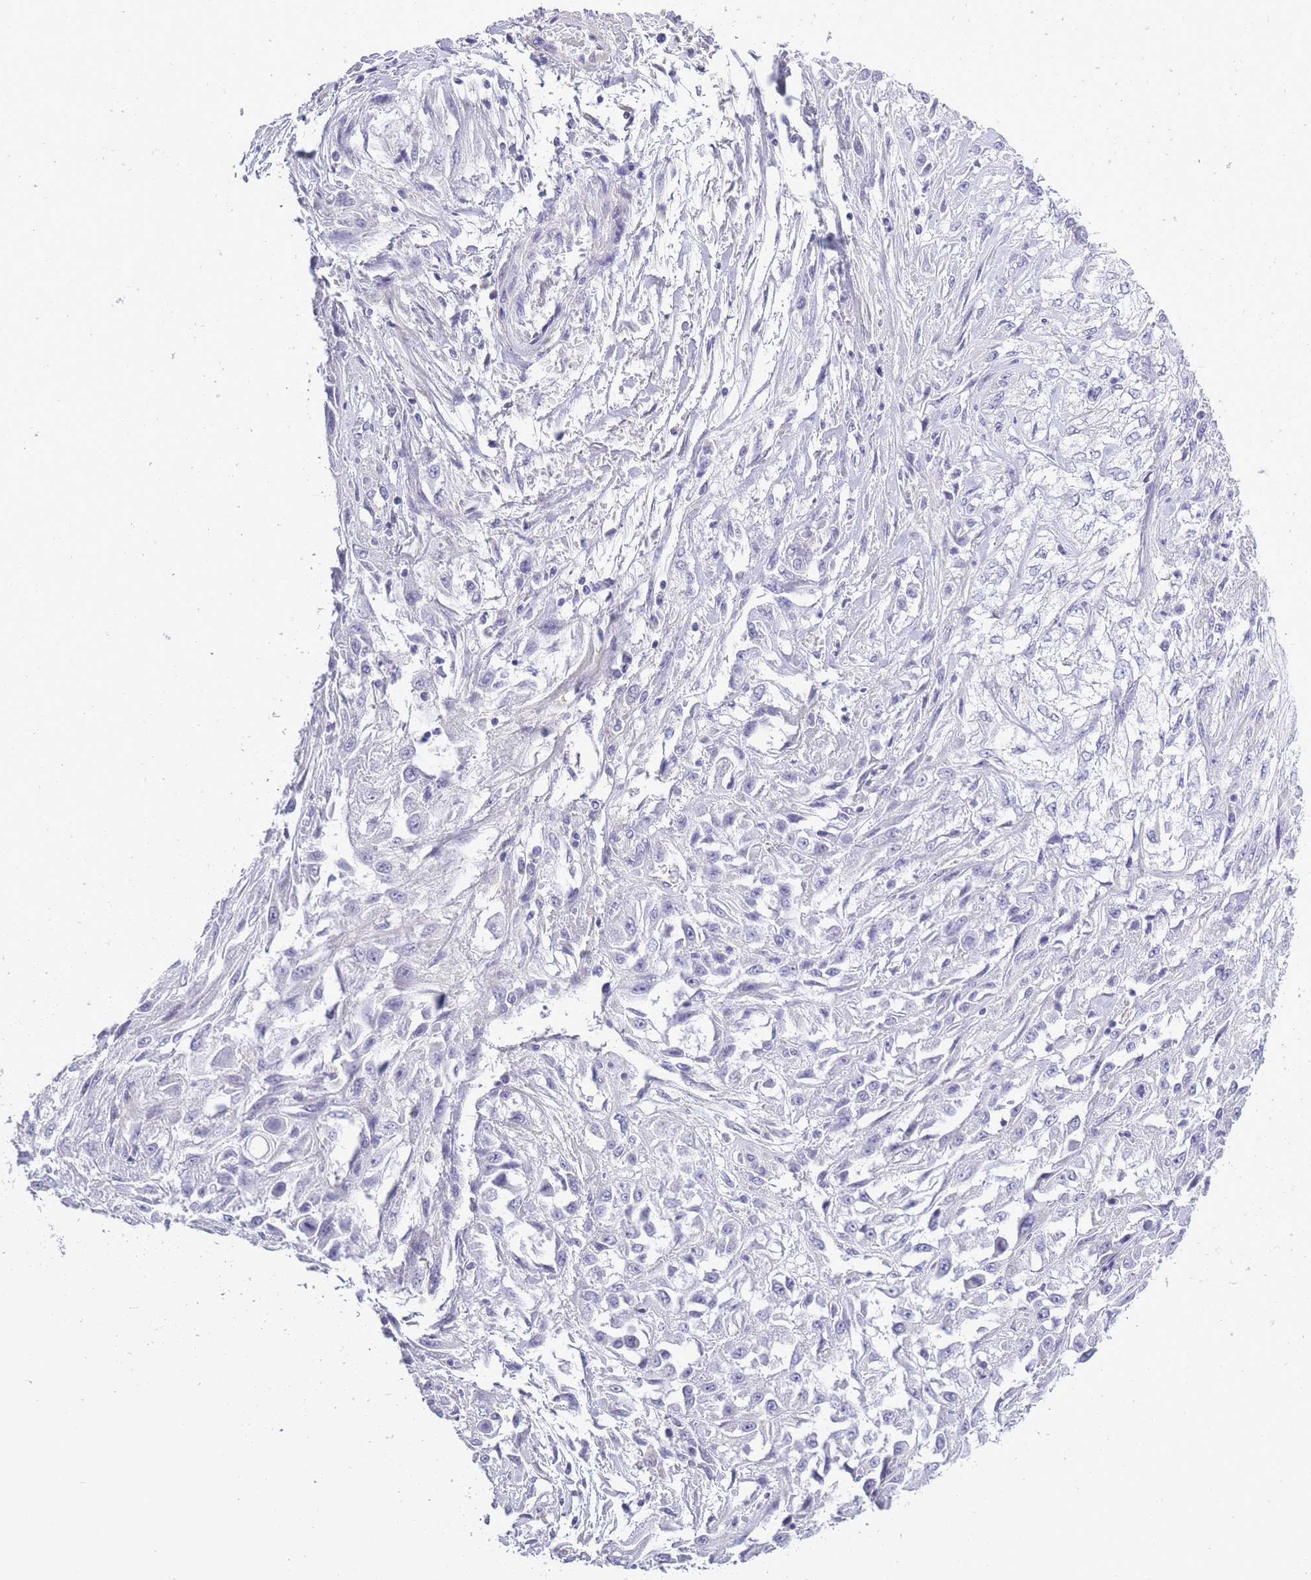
{"staining": {"intensity": "negative", "quantity": "none", "location": "none"}, "tissue": "skin cancer", "cell_type": "Tumor cells", "image_type": "cancer", "snomed": [{"axis": "morphology", "description": "Squamous cell carcinoma, NOS"}, {"axis": "morphology", "description": "Squamous cell carcinoma, metastatic, NOS"}, {"axis": "topography", "description": "Skin"}, {"axis": "topography", "description": "Lymph node"}], "caption": "DAB (3,3'-diaminobenzidine) immunohistochemical staining of skin cancer (metastatic squamous cell carcinoma) demonstrates no significant staining in tumor cells.", "gene": "ZBTB24", "patient": {"sex": "male", "age": 75}}